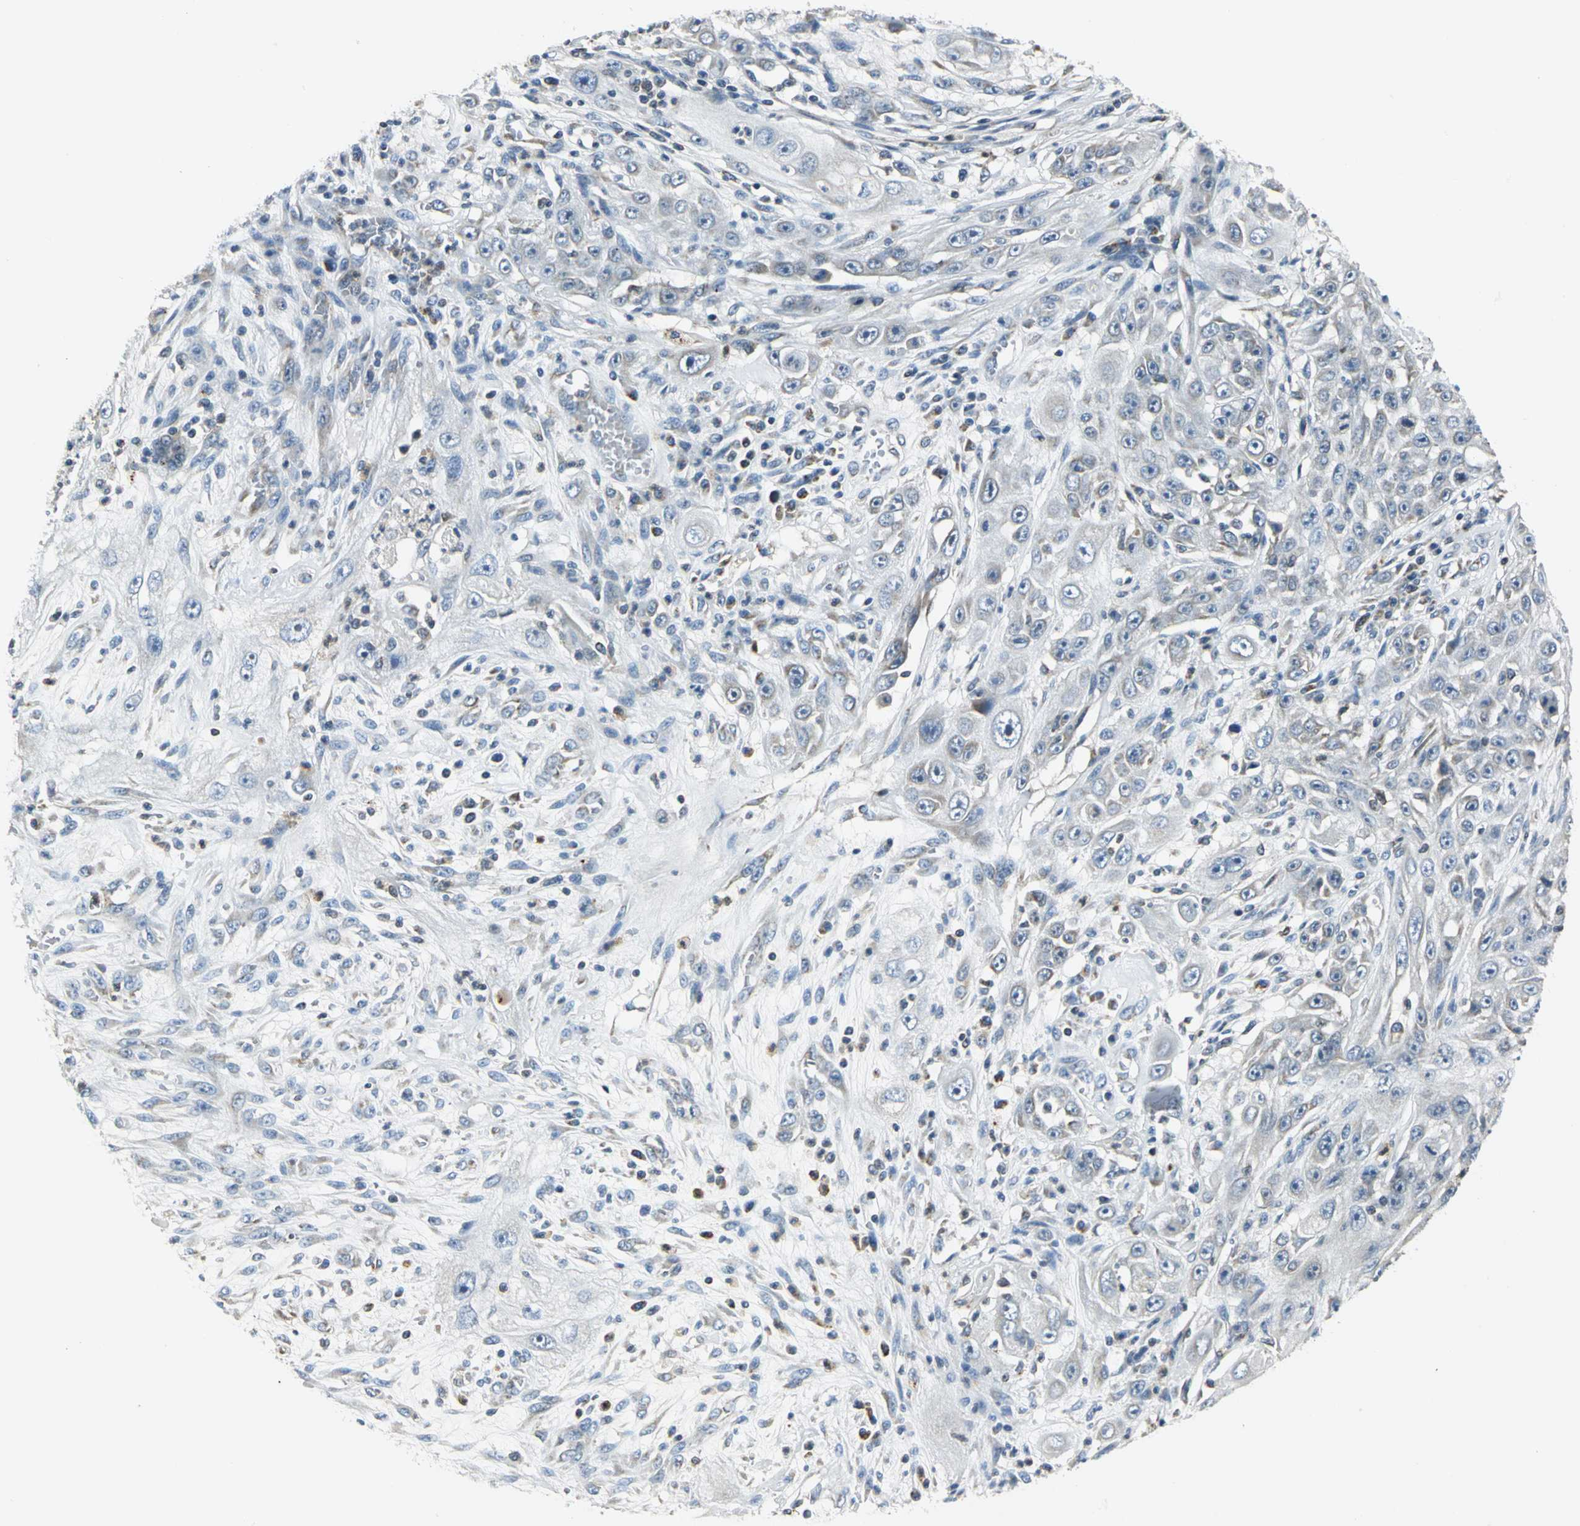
{"staining": {"intensity": "weak", "quantity": "25%-75%", "location": "cytoplasmic/membranous"}, "tissue": "skin cancer", "cell_type": "Tumor cells", "image_type": "cancer", "snomed": [{"axis": "morphology", "description": "Squamous cell carcinoma, NOS"}, {"axis": "topography", "description": "Skin"}], "caption": "Weak cytoplasmic/membranous protein staining is present in approximately 25%-75% of tumor cells in skin cancer (squamous cell carcinoma).", "gene": "USP40", "patient": {"sex": "male", "age": 75}}